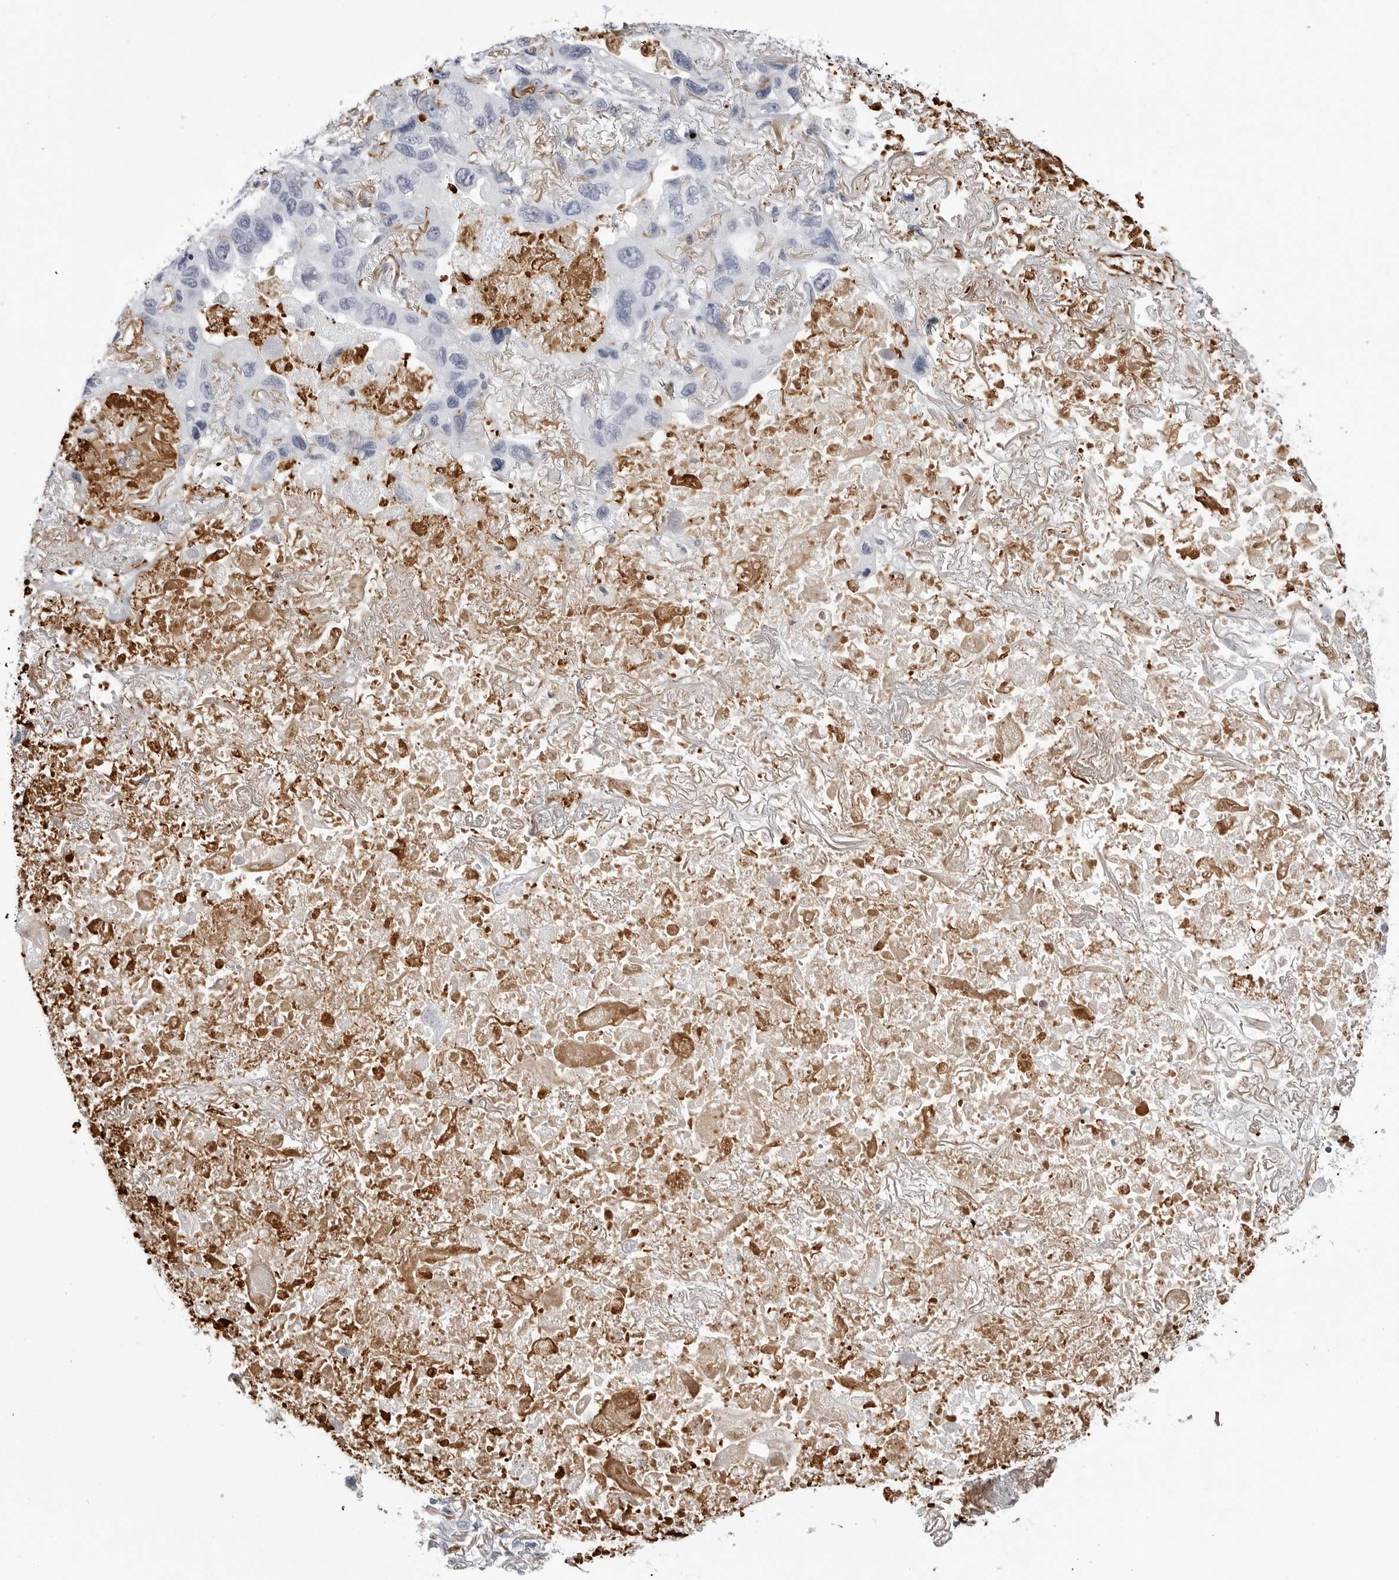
{"staining": {"intensity": "negative", "quantity": "none", "location": "none"}, "tissue": "lung cancer", "cell_type": "Tumor cells", "image_type": "cancer", "snomed": [{"axis": "morphology", "description": "Squamous cell carcinoma, NOS"}, {"axis": "topography", "description": "Lung"}], "caption": "Tumor cells show no significant positivity in lung squamous cell carcinoma. The staining is performed using DAB brown chromogen with nuclei counter-stained in using hematoxylin.", "gene": "COL26A1", "patient": {"sex": "female", "age": 73}}